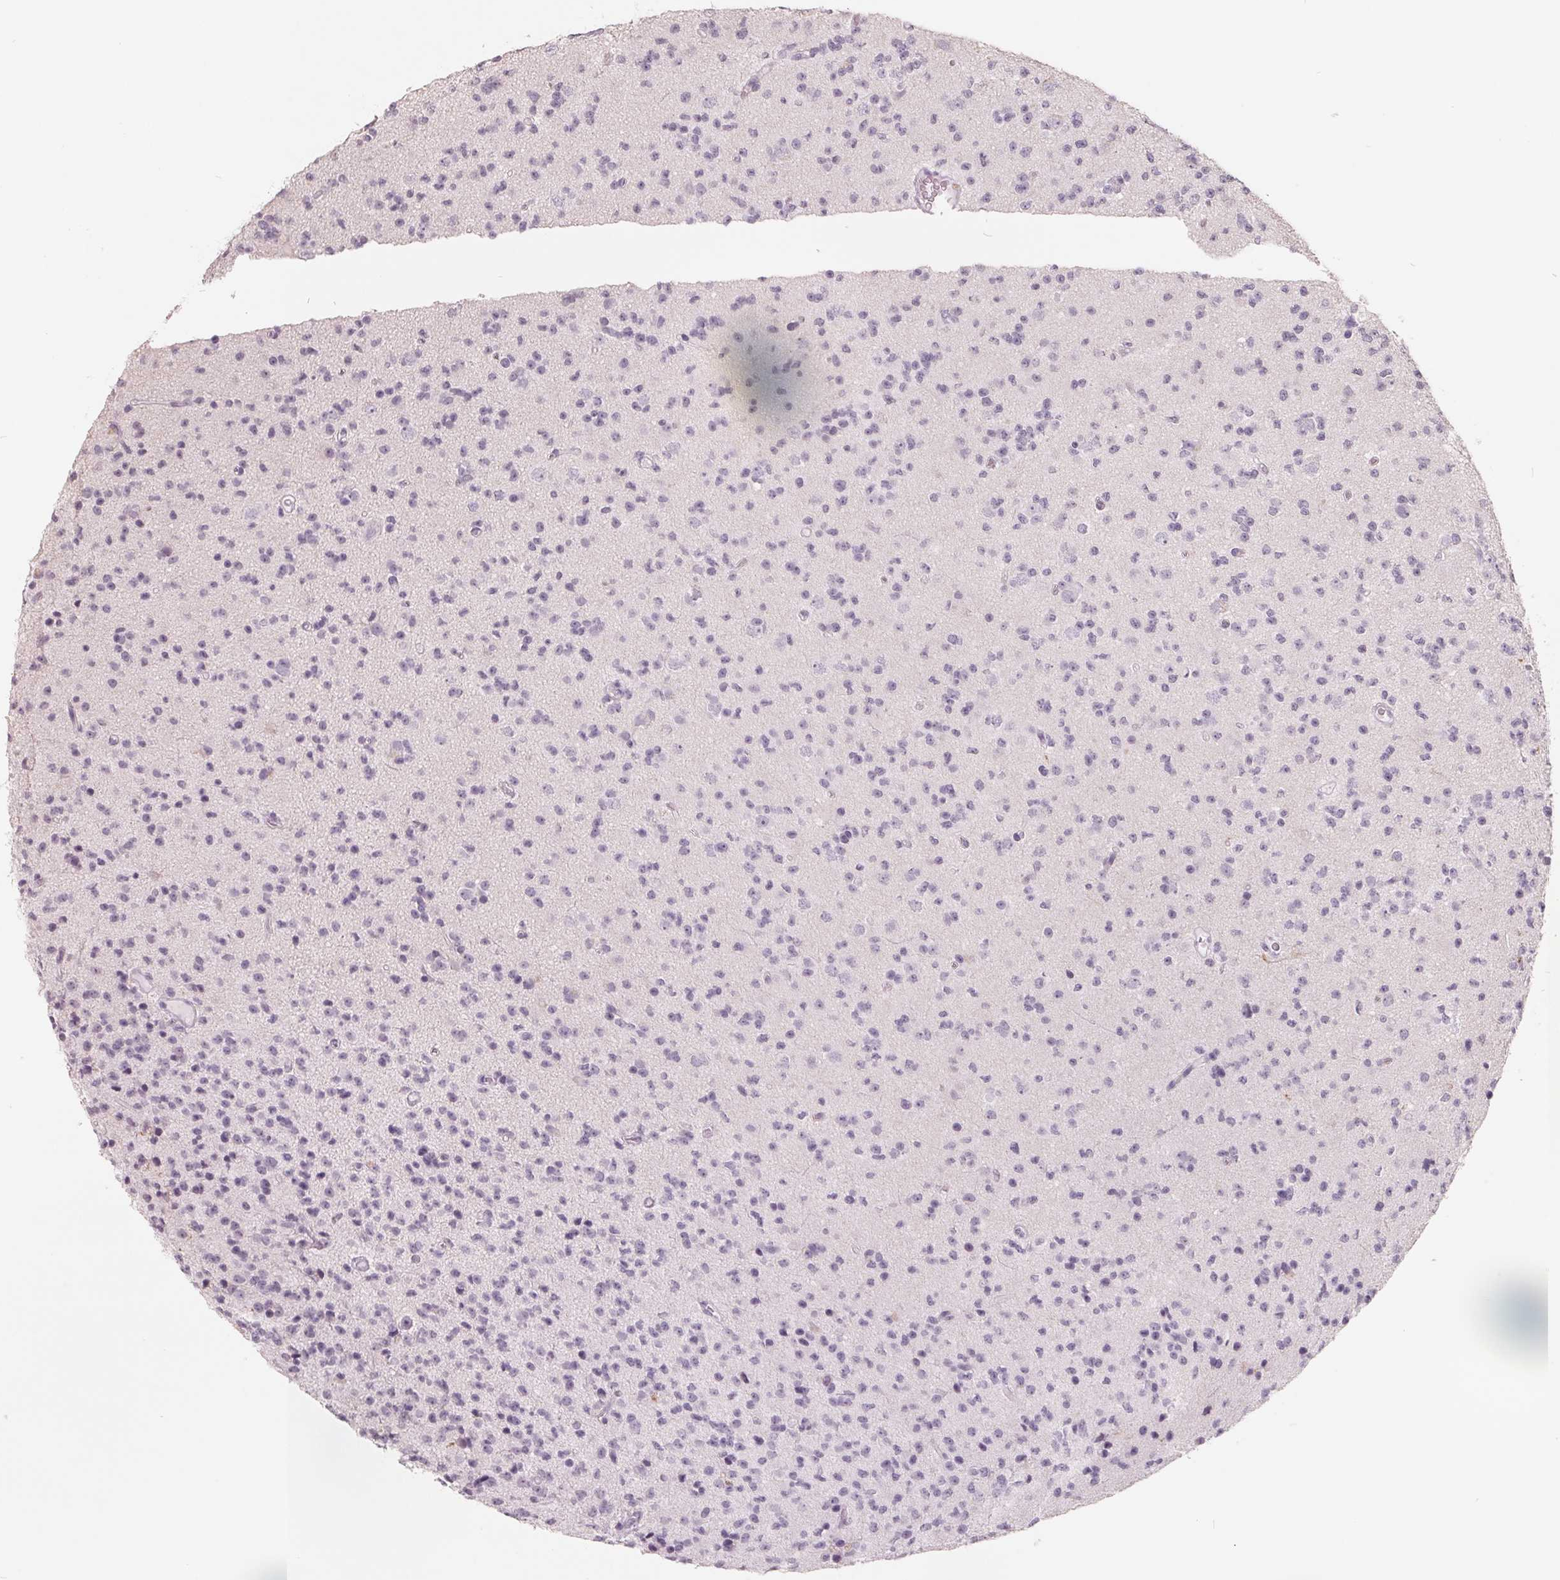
{"staining": {"intensity": "negative", "quantity": "none", "location": "none"}, "tissue": "glioma", "cell_type": "Tumor cells", "image_type": "cancer", "snomed": [{"axis": "morphology", "description": "Glioma, malignant, High grade"}, {"axis": "topography", "description": "Brain"}], "caption": "Immunohistochemistry photomicrograph of neoplastic tissue: human glioma stained with DAB displays no significant protein positivity in tumor cells.", "gene": "FTCD", "patient": {"sex": "male", "age": 36}}